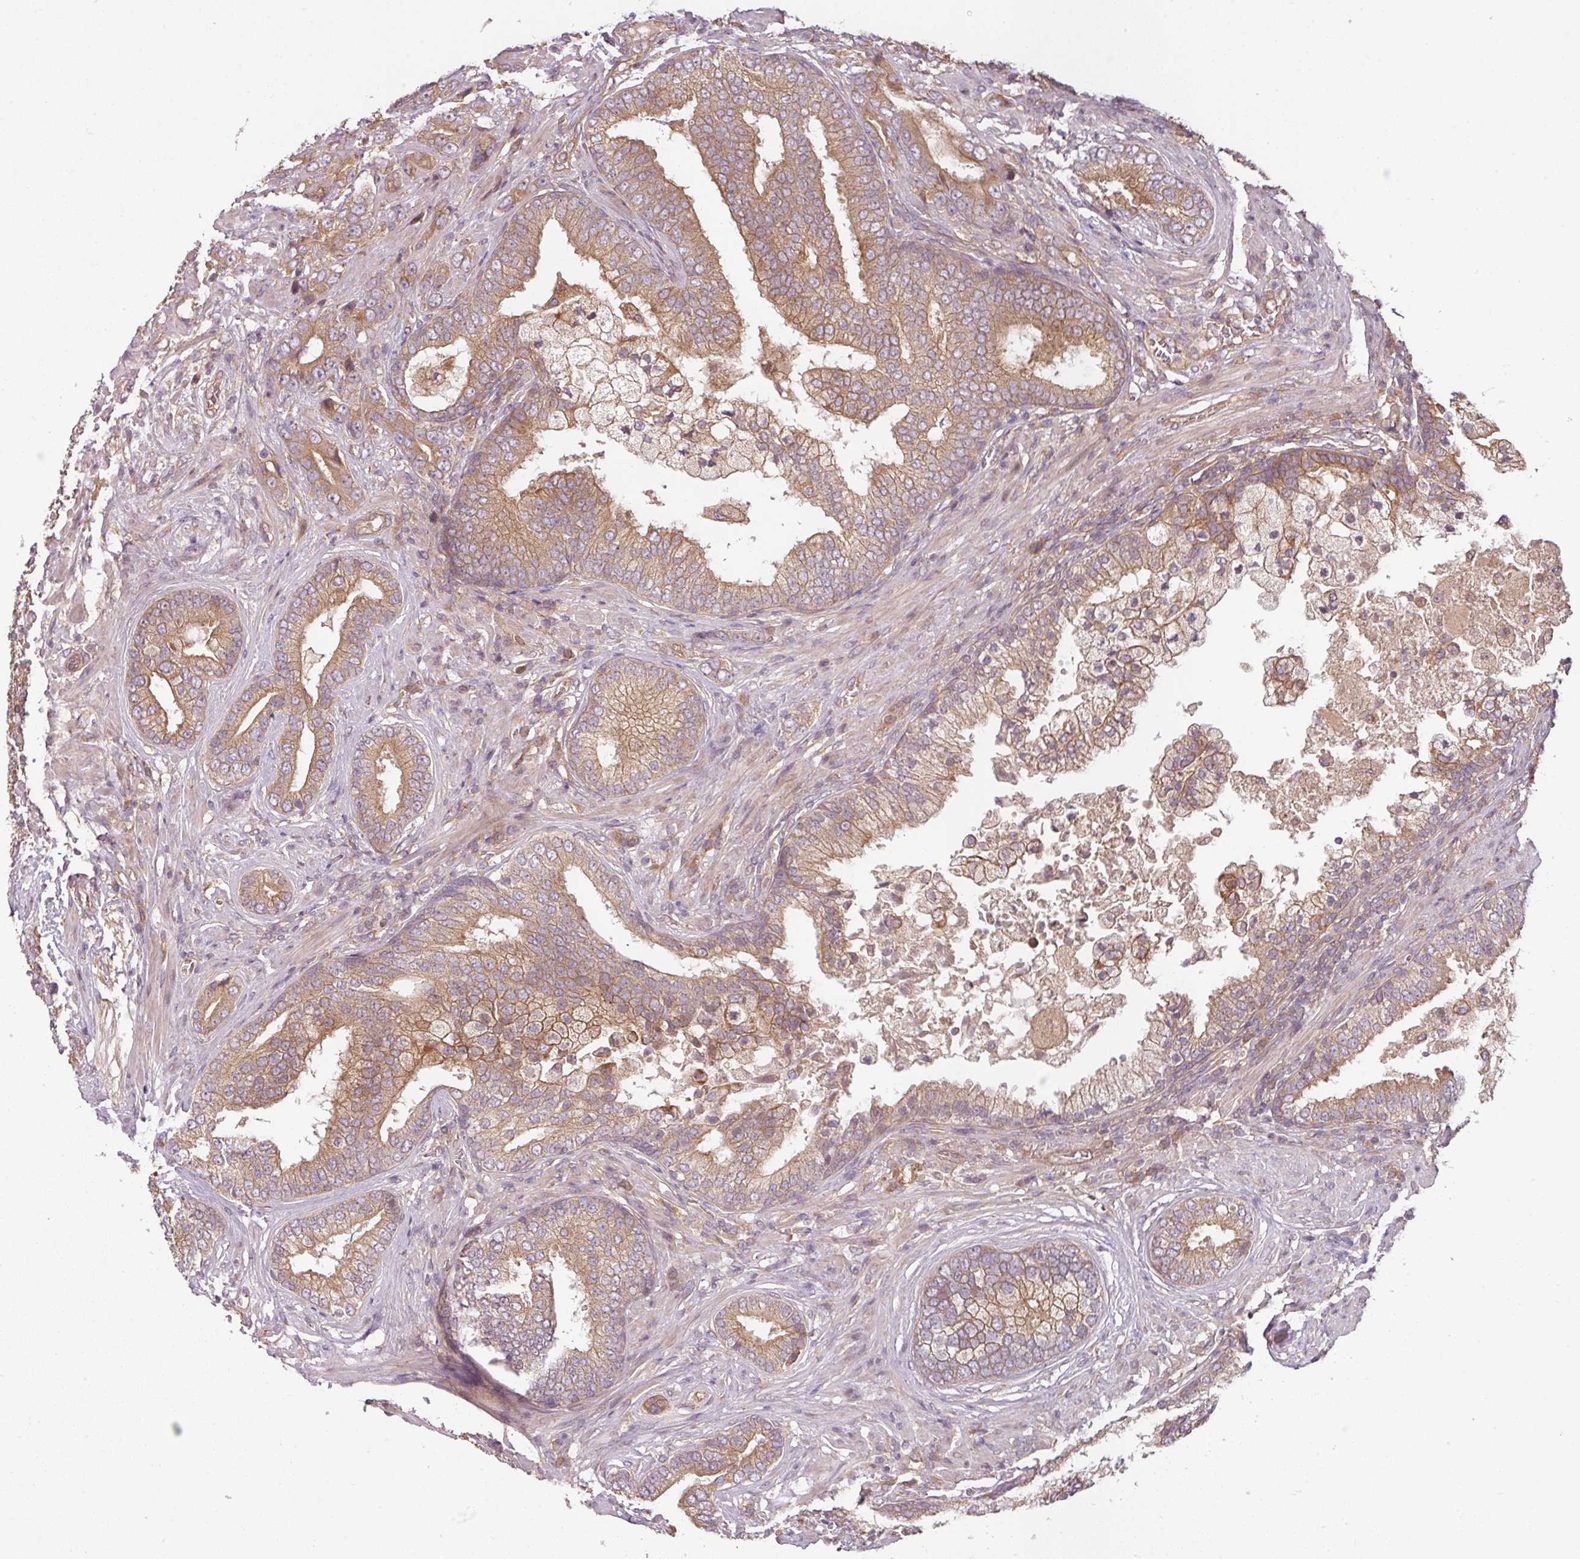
{"staining": {"intensity": "moderate", "quantity": ">75%", "location": "cytoplasmic/membranous"}, "tissue": "prostate cancer", "cell_type": "Tumor cells", "image_type": "cancer", "snomed": [{"axis": "morphology", "description": "Adenocarcinoma, High grade"}, {"axis": "topography", "description": "Prostate"}], "caption": "Adenocarcinoma (high-grade) (prostate) tissue demonstrates moderate cytoplasmic/membranous positivity in about >75% of tumor cells, visualized by immunohistochemistry.", "gene": "RNF31", "patient": {"sex": "male", "age": 55}}